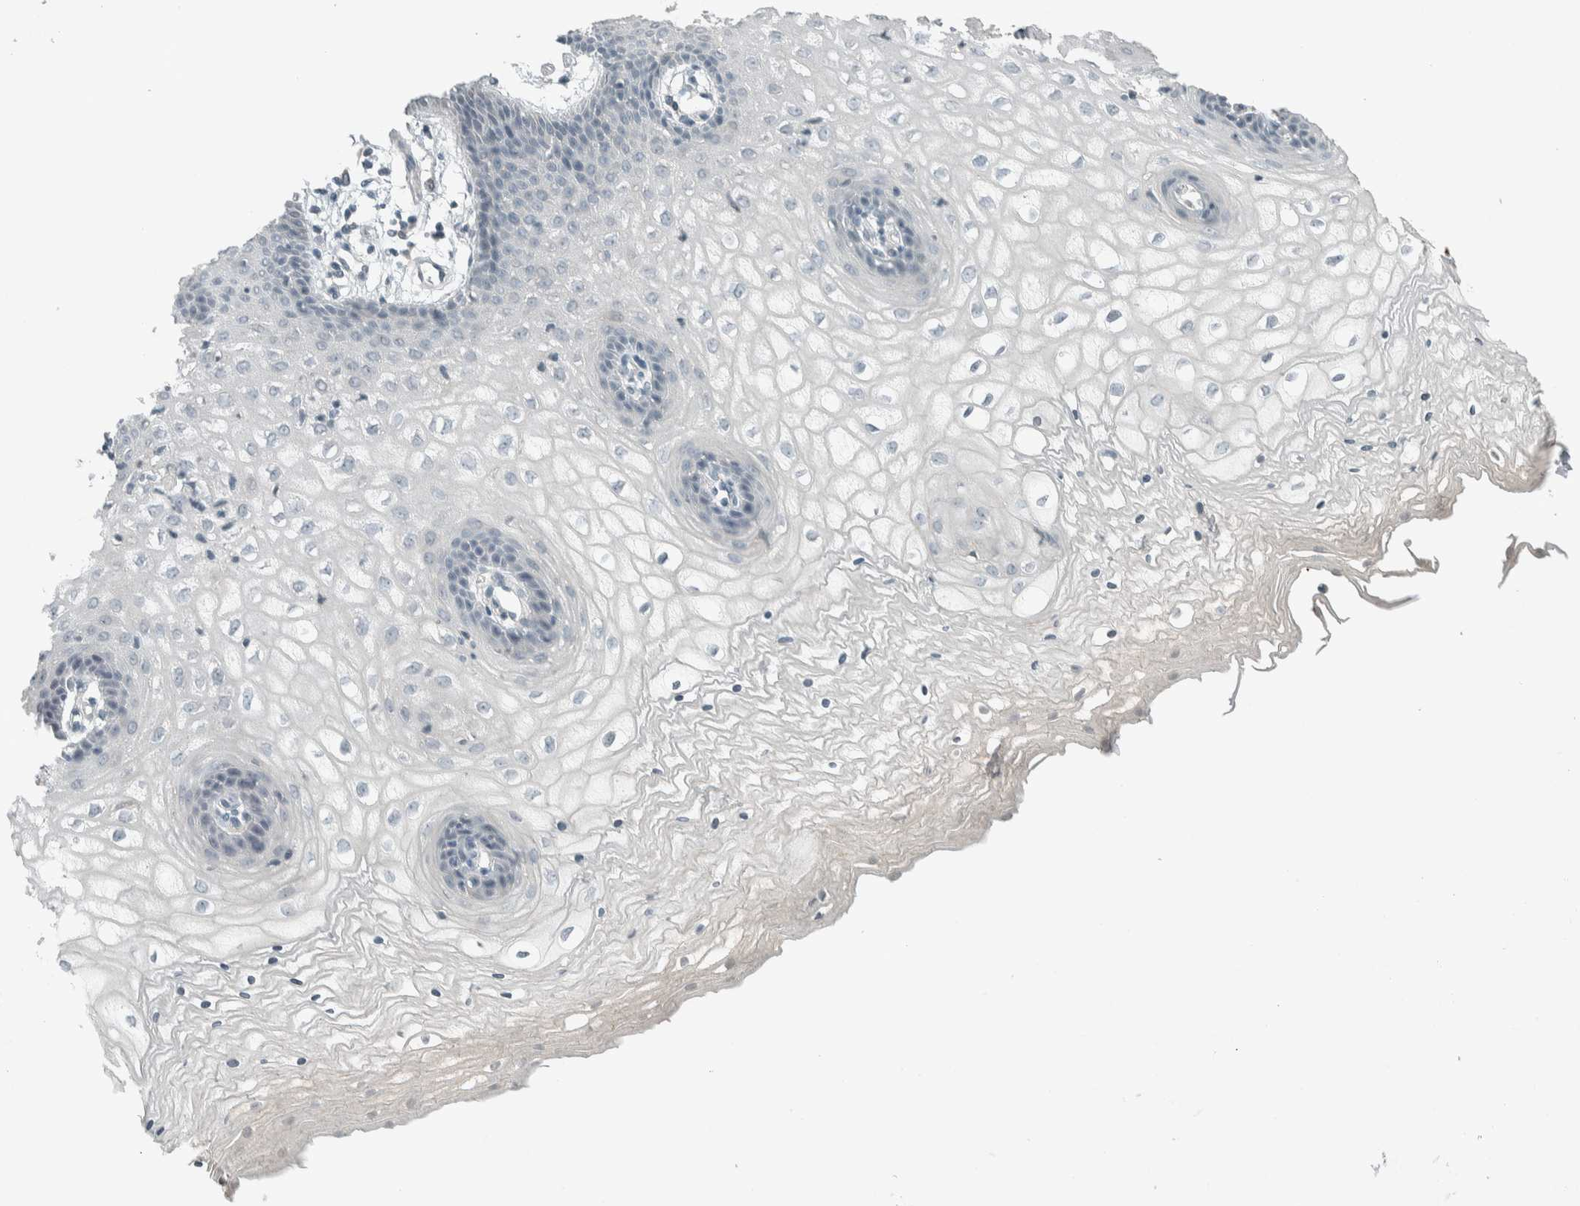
{"staining": {"intensity": "negative", "quantity": "none", "location": "none"}, "tissue": "vagina", "cell_type": "Squamous epithelial cells", "image_type": "normal", "snomed": [{"axis": "morphology", "description": "Normal tissue, NOS"}, {"axis": "topography", "description": "Vagina"}], "caption": "A micrograph of vagina stained for a protein displays no brown staining in squamous epithelial cells.", "gene": "CERCAM", "patient": {"sex": "female", "age": 34}}